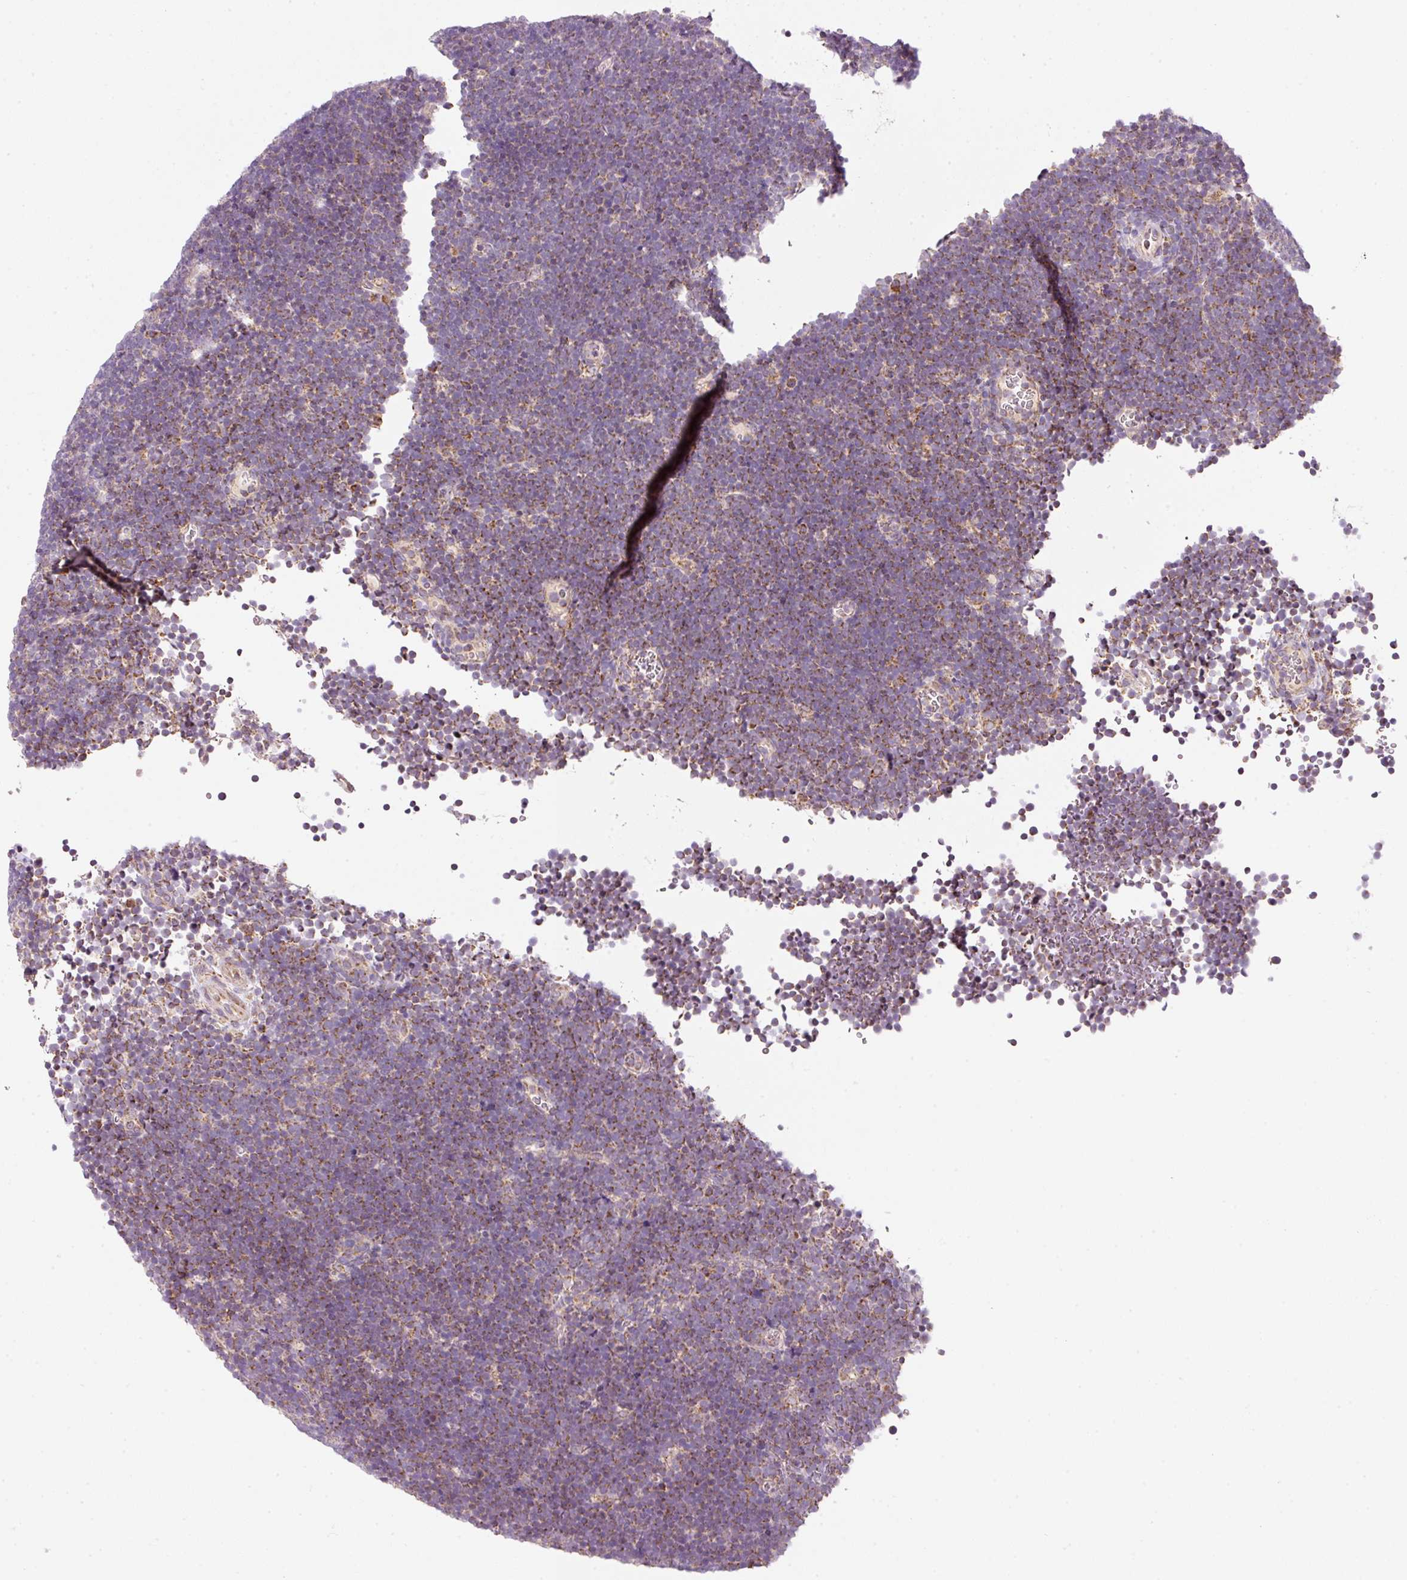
{"staining": {"intensity": "moderate", "quantity": ">75%", "location": "cytoplasmic/membranous"}, "tissue": "lymphoma", "cell_type": "Tumor cells", "image_type": "cancer", "snomed": [{"axis": "morphology", "description": "Malignant lymphoma, non-Hodgkin's type, High grade"}, {"axis": "topography", "description": "Lymph node"}], "caption": "Malignant lymphoma, non-Hodgkin's type (high-grade) was stained to show a protein in brown. There is medium levels of moderate cytoplasmic/membranous positivity in about >75% of tumor cells. Nuclei are stained in blue.", "gene": "FAM78B", "patient": {"sex": "male", "age": 13}}